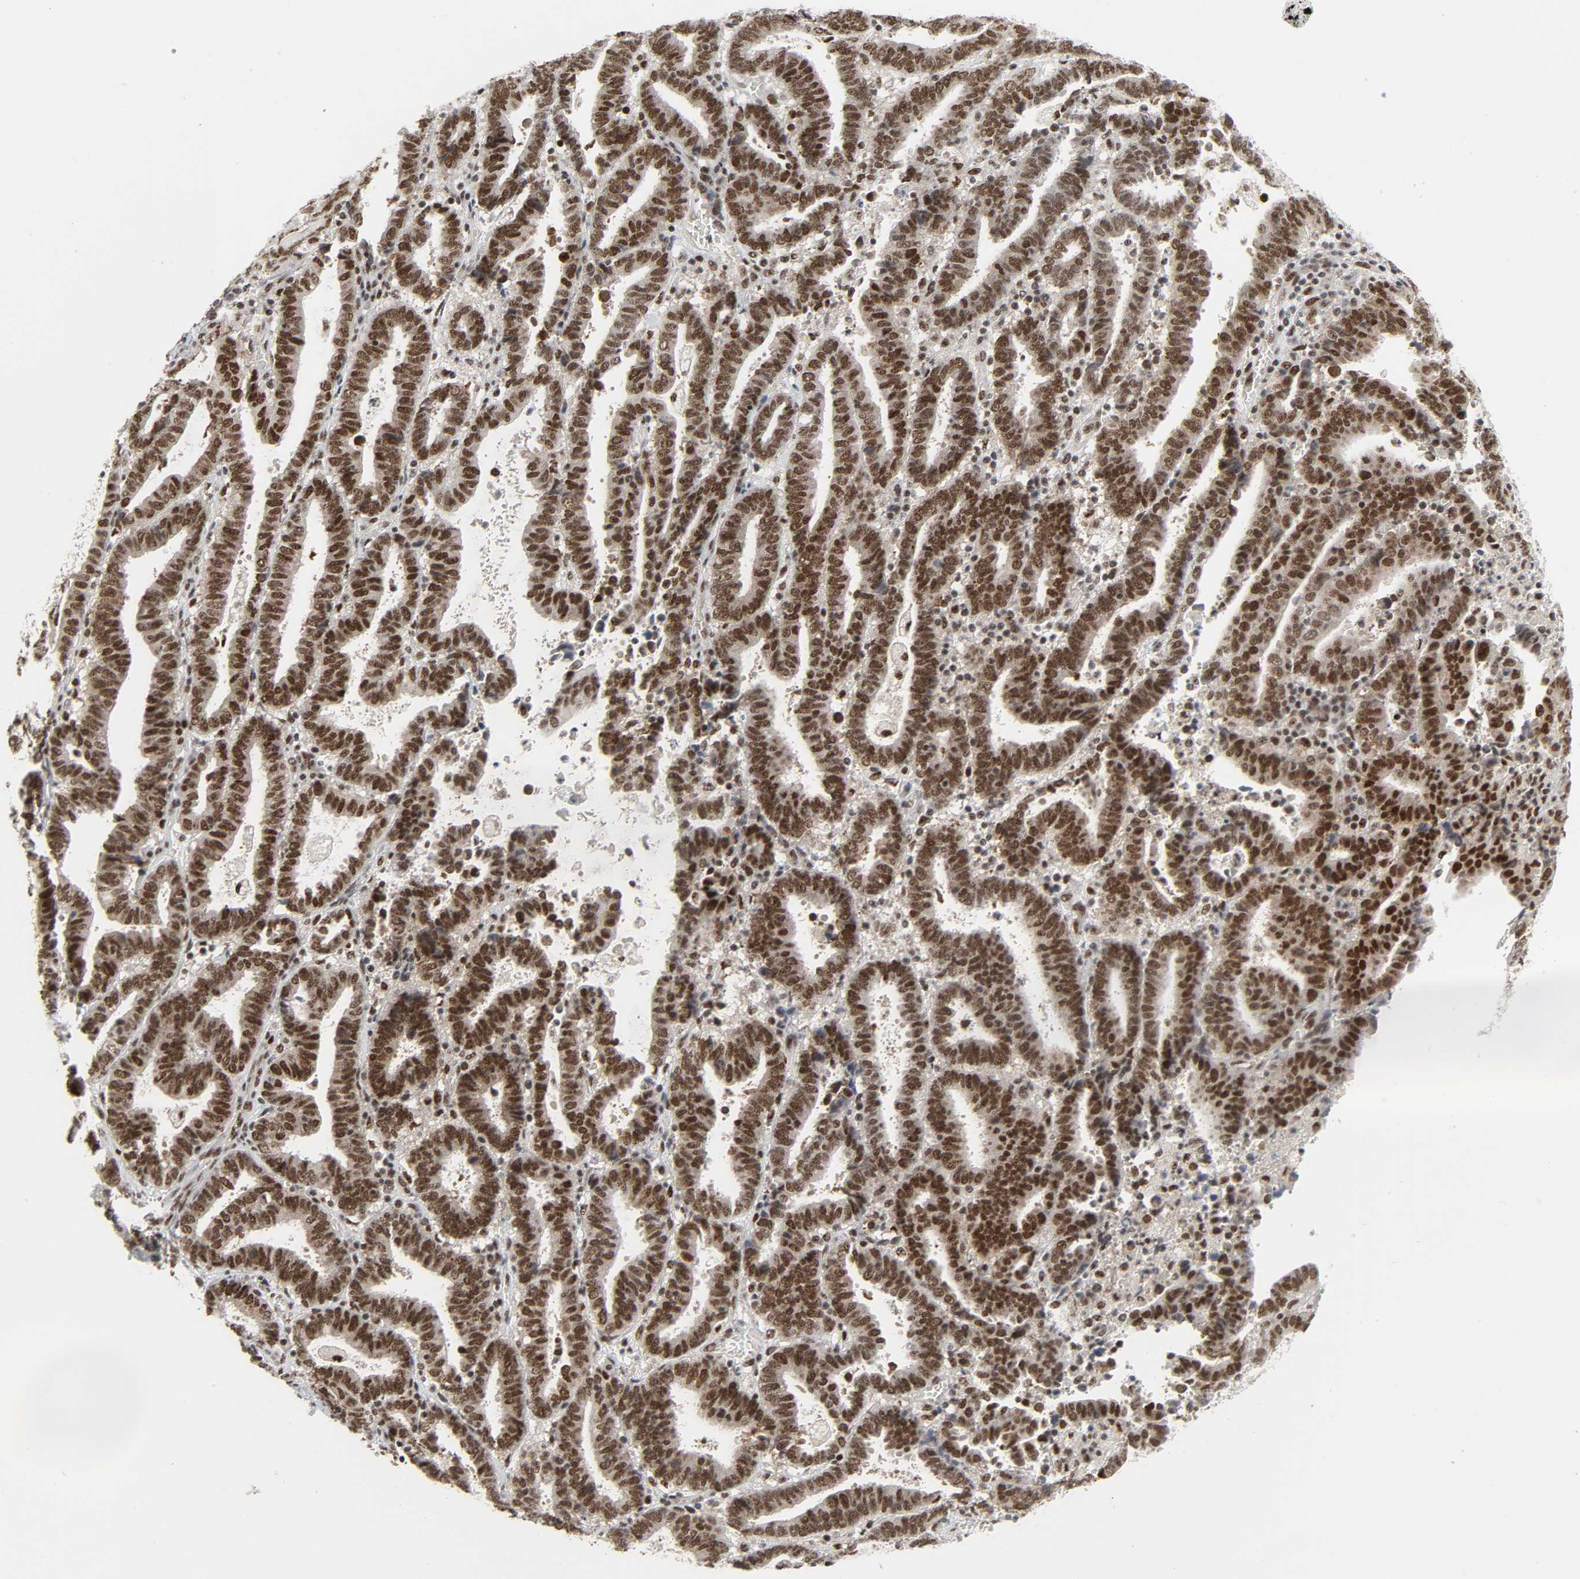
{"staining": {"intensity": "strong", "quantity": ">75%", "location": "nuclear"}, "tissue": "endometrial cancer", "cell_type": "Tumor cells", "image_type": "cancer", "snomed": [{"axis": "morphology", "description": "Adenocarcinoma, NOS"}, {"axis": "topography", "description": "Uterus"}], "caption": "Immunohistochemical staining of human endometrial cancer (adenocarcinoma) reveals high levels of strong nuclear expression in about >75% of tumor cells.", "gene": "CDK7", "patient": {"sex": "female", "age": 83}}